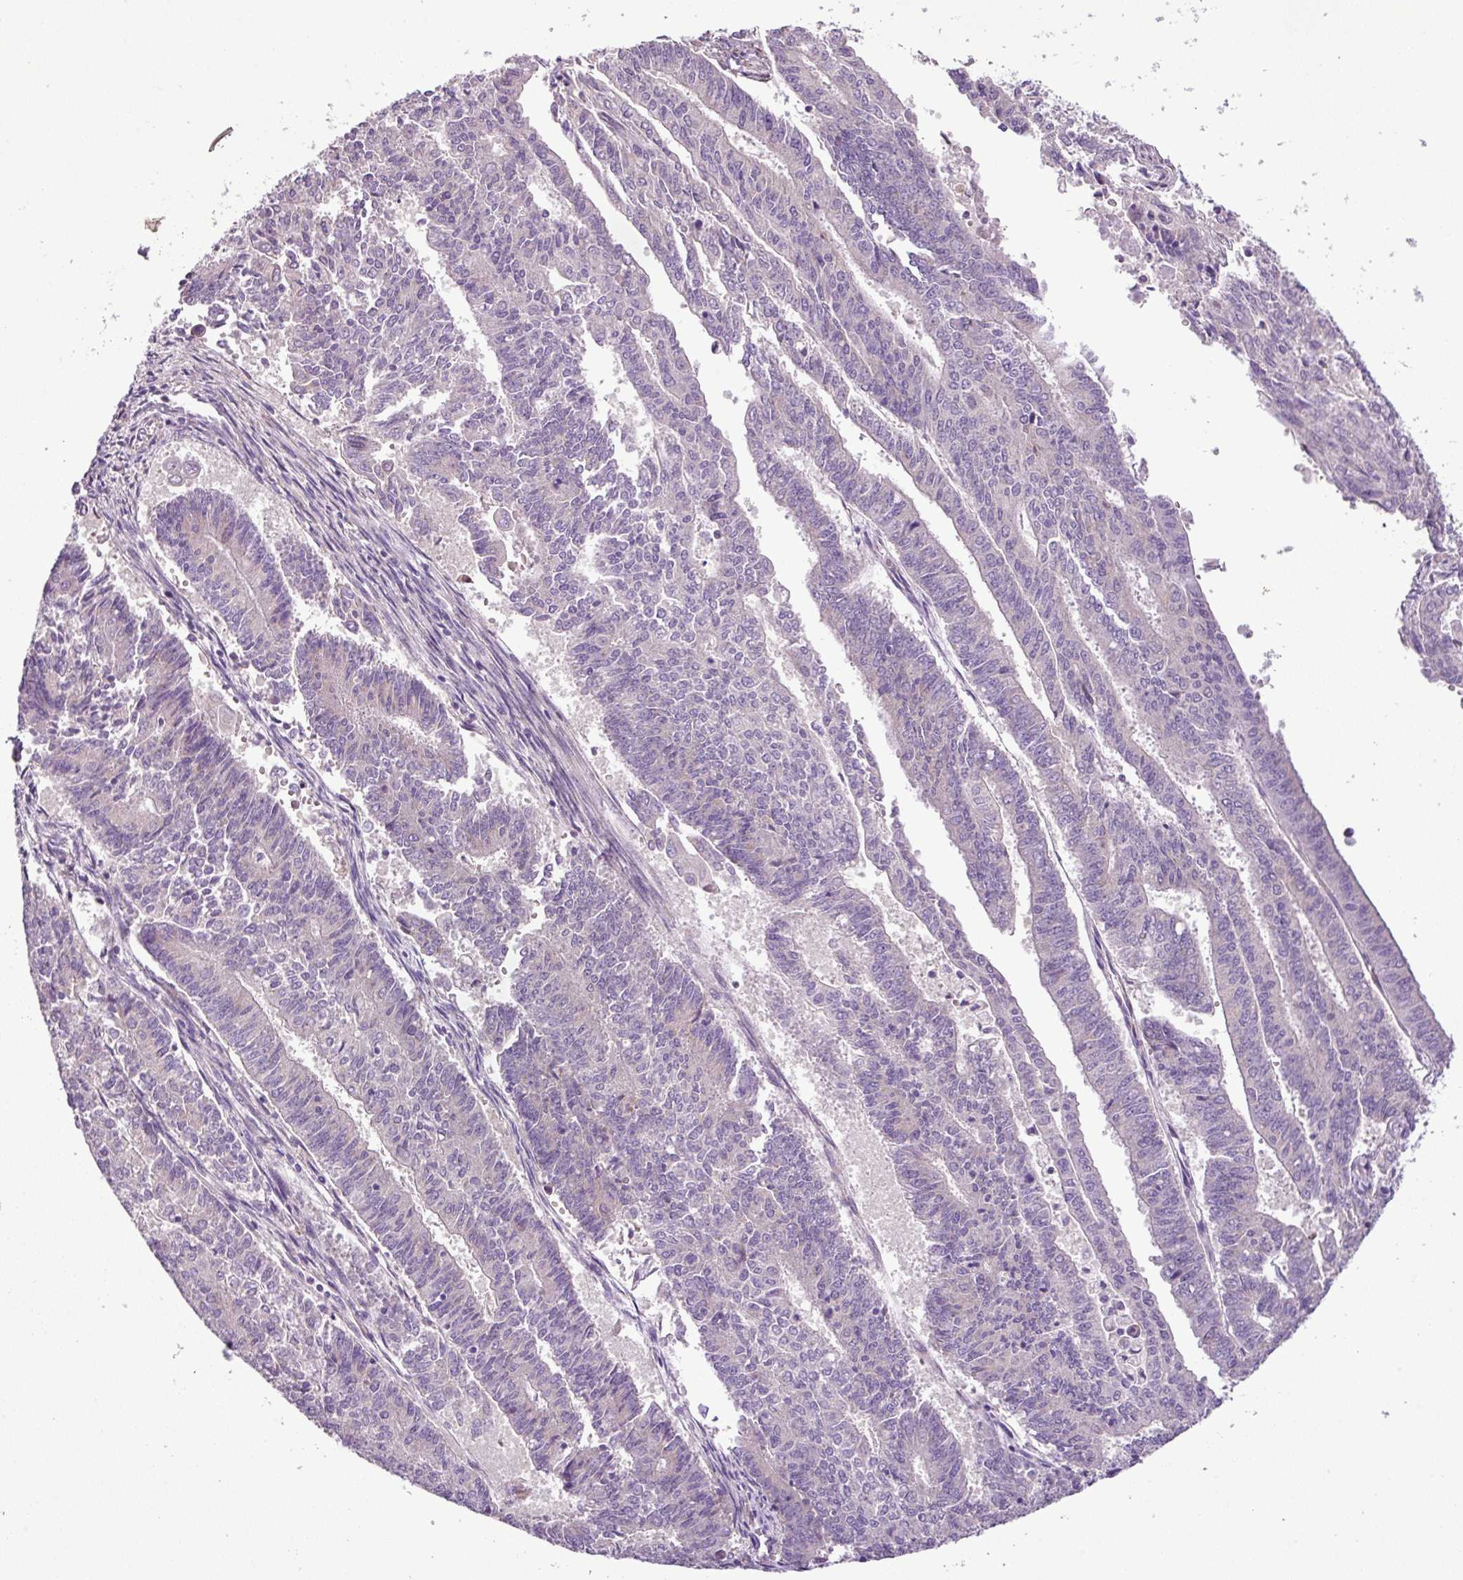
{"staining": {"intensity": "negative", "quantity": "none", "location": "none"}, "tissue": "endometrial cancer", "cell_type": "Tumor cells", "image_type": "cancer", "snomed": [{"axis": "morphology", "description": "Adenocarcinoma, NOS"}, {"axis": "topography", "description": "Endometrium"}], "caption": "High power microscopy photomicrograph of an immunohistochemistry image of endometrial cancer (adenocarcinoma), revealing no significant expression in tumor cells.", "gene": "MOCS3", "patient": {"sex": "female", "age": 59}}